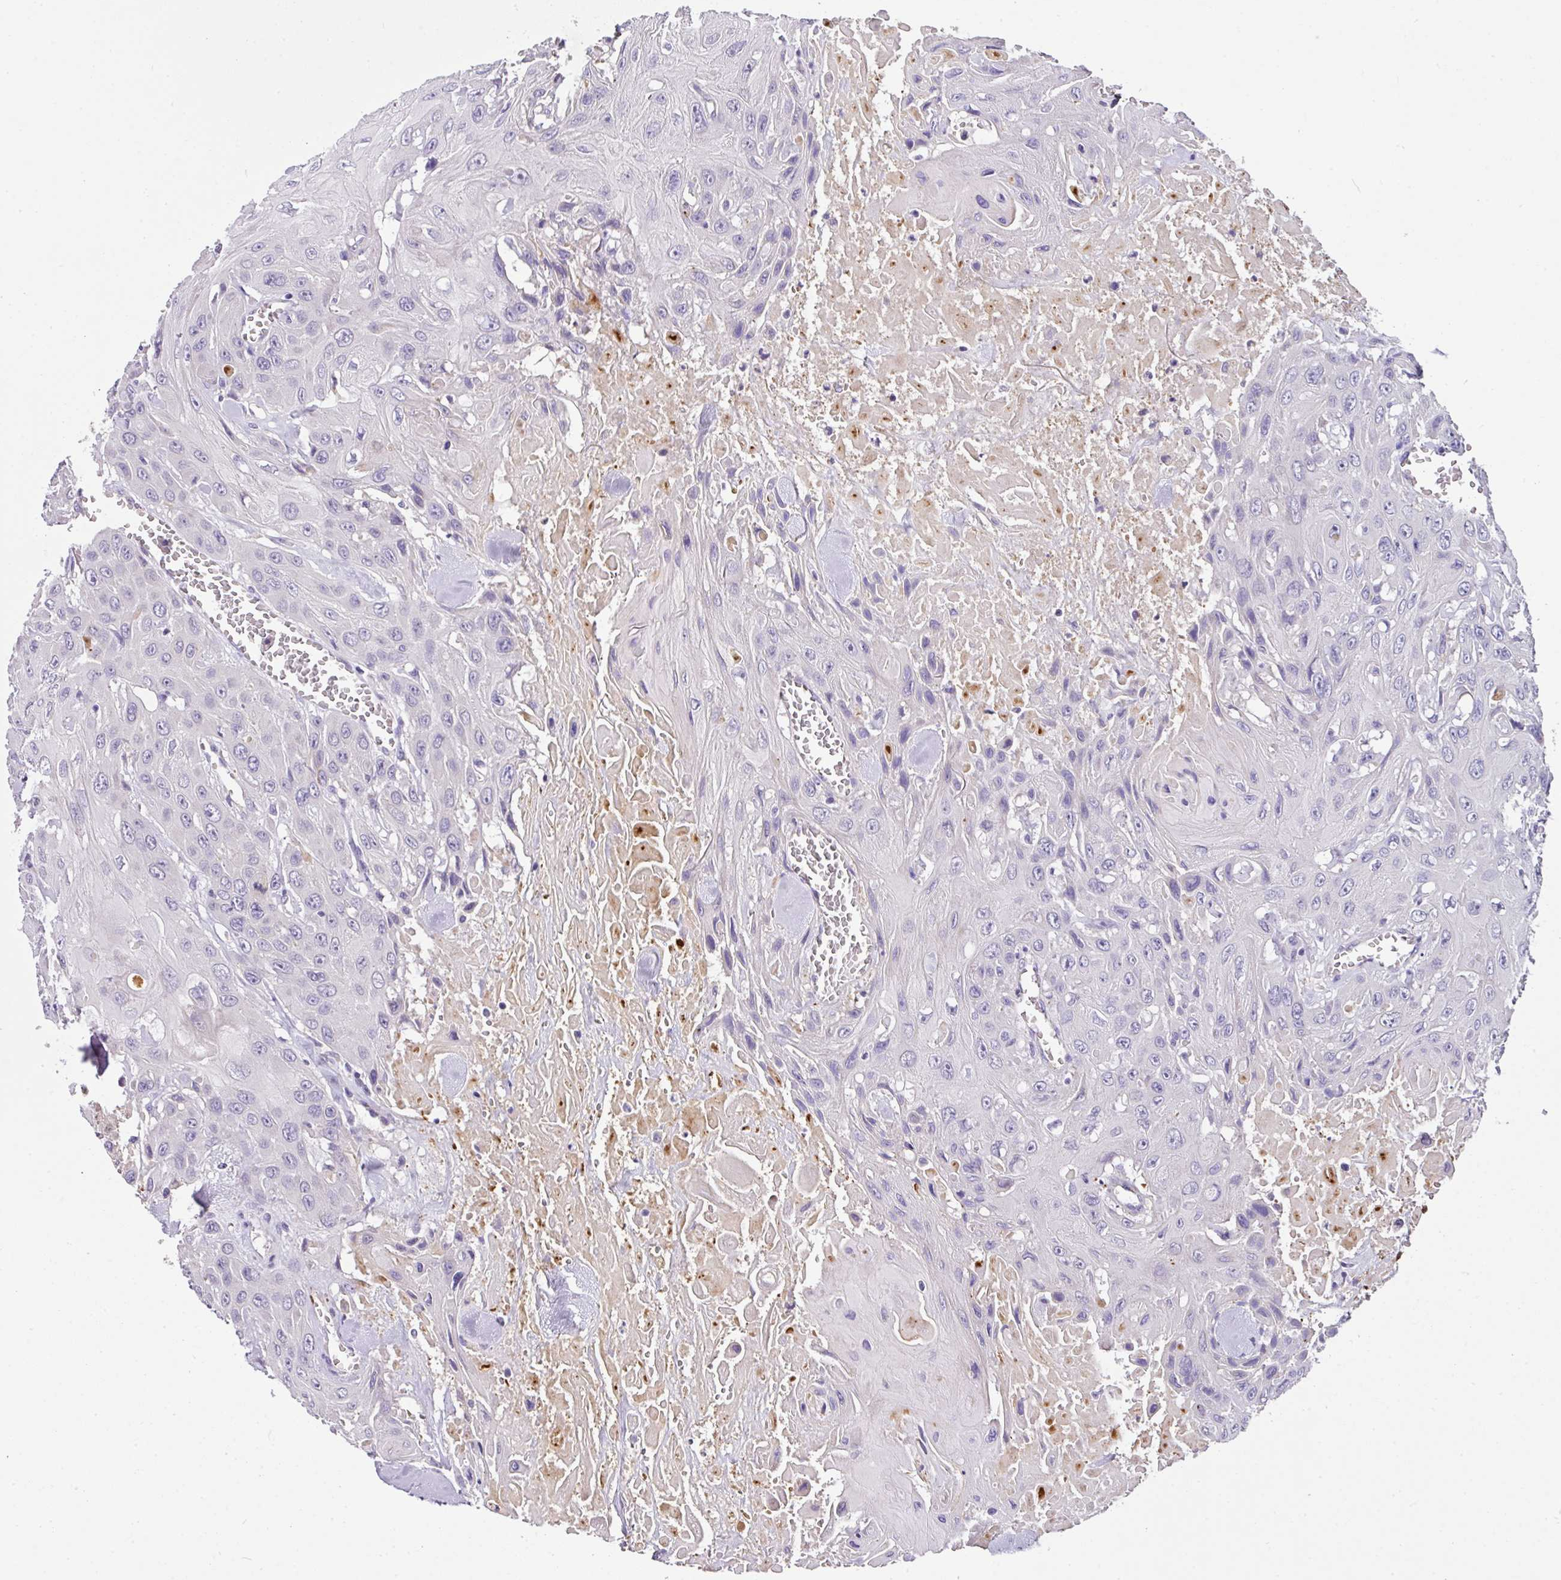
{"staining": {"intensity": "negative", "quantity": "none", "location": "none"}, "tissue": "head and neck cancer", "cell_type": "Tumor cells", "image_type": "cancer", "snomed": [{"axis": "morphology", "description": "Squamous cell carcinoma, NOS"}, {"axis": "topography", "description": "Head-Neck"}], "caption": "A photomicrograph of human head and neck cancer is negative for staining in tumor cells.", "gene": "ANXA2R", "patient": {"sex": "male", "age": 81}}